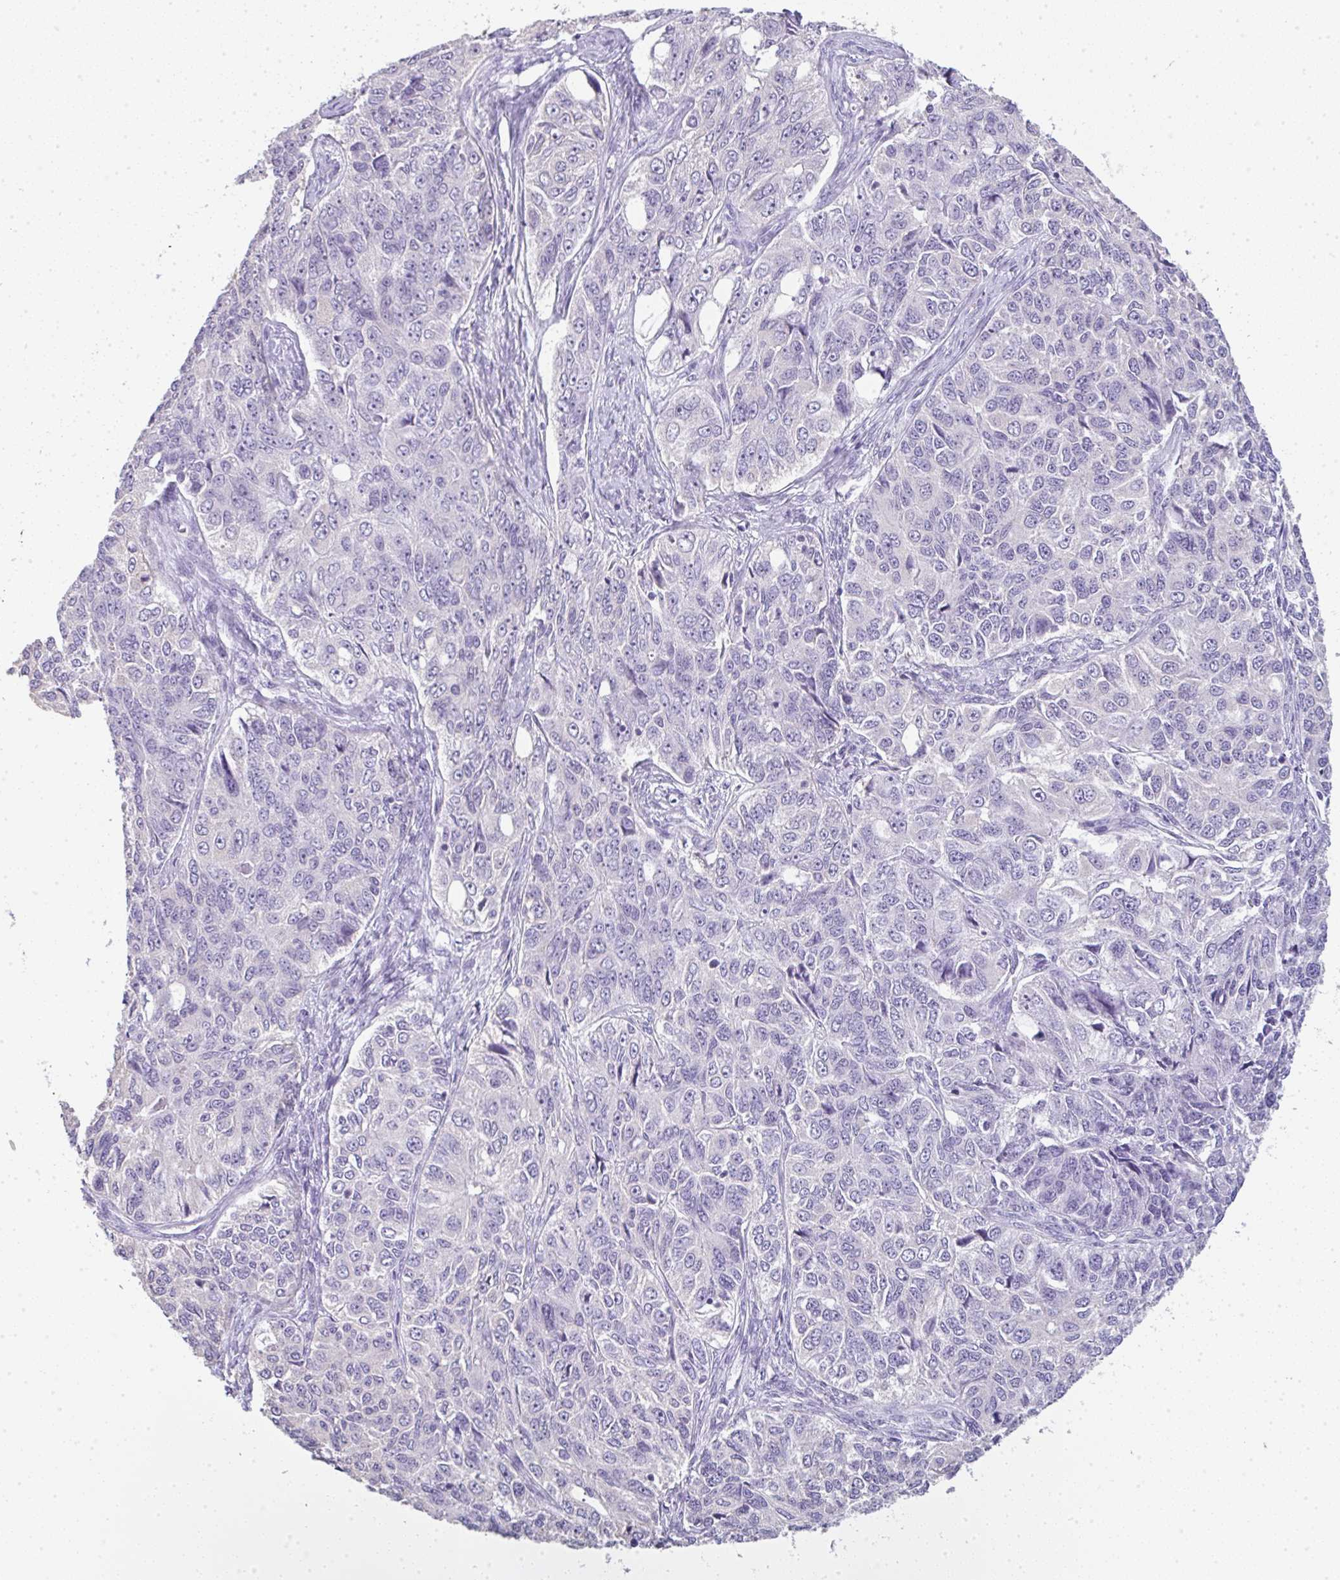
{"staining": {"intensity": "negative", "quantity": "none", "location": "none"}, "tissue": "ovarian cancer", "cell_type": "Tumor cells", "image_type": "cancer", "snomed": [{"axis": "morphology", "description": "Carcinoma, endometroid"}, {"axis": "topography", "description": "Ovary"}], "caption": "High magnification brightfield microscopy of endometroid carcinoma (ovarian) stained with DAB (3,3'-diaminobenzidine) (brown) and counterstained with hematoxylin (blue): tumor cells show no significant positivity. (Immunohistochemistry (ihc), brightfield microscopy, high magnification).", "gene": "LPAR4", "patient": {"sex": "female", "age": 51}}